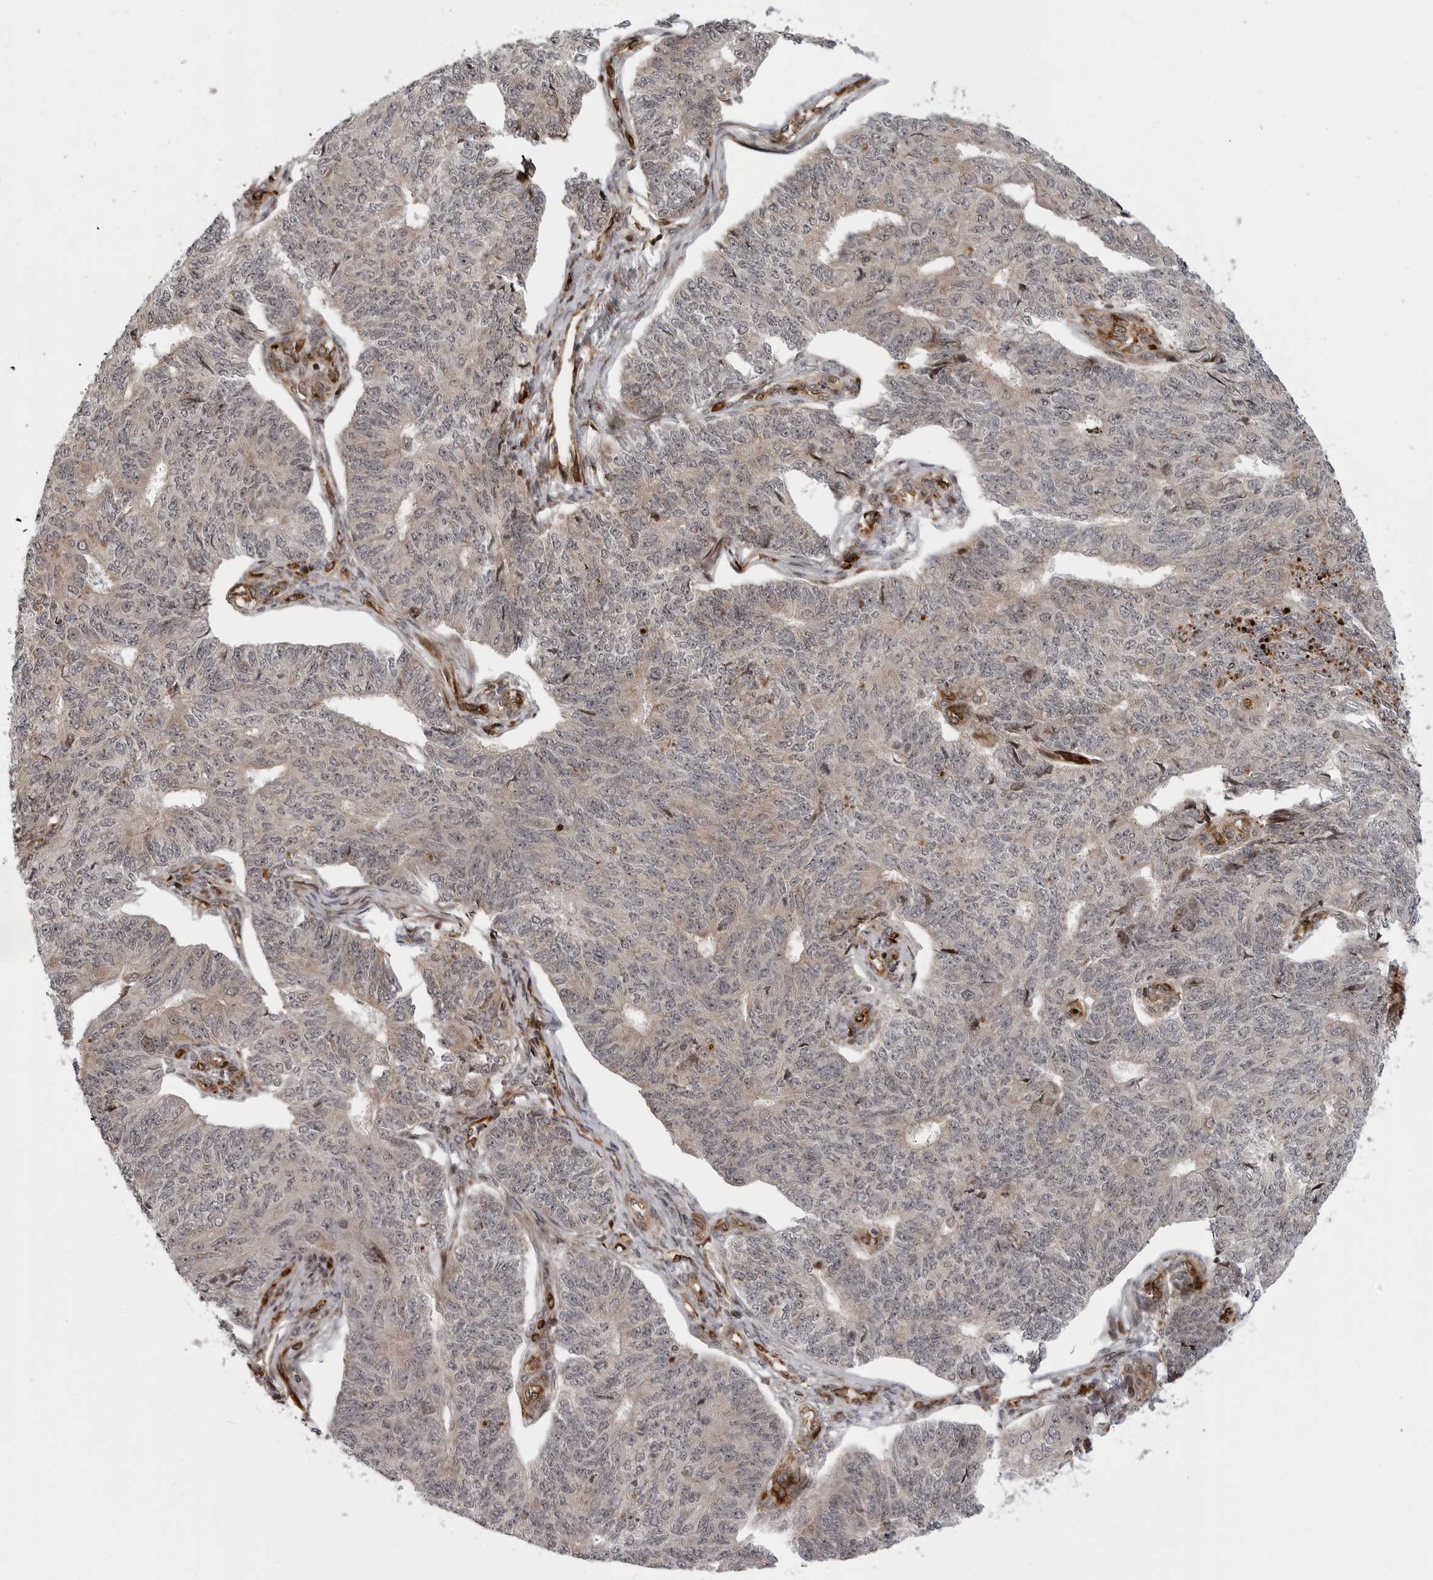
{"staining": {"intensity": "negative", "quantity": "none", "location": "none"}, "tissue": "endometrial cancer", "cell_type": "Tumor cells", "image_type": "cancer", "snomed": [{"axis": "morphology", "description": "Adenocarcinoma, NOS"}, {"axis": "topography", "description": "Endometrium"}], "caption": "Immunohistochemistry histopathology image of neoplastic tissue: human endometrial adenocarcinoma stained with DAB shows no significant protein staining in tumor cells.", "gene": "ABL1", "patient": {"sex": "female", "age": 32}}